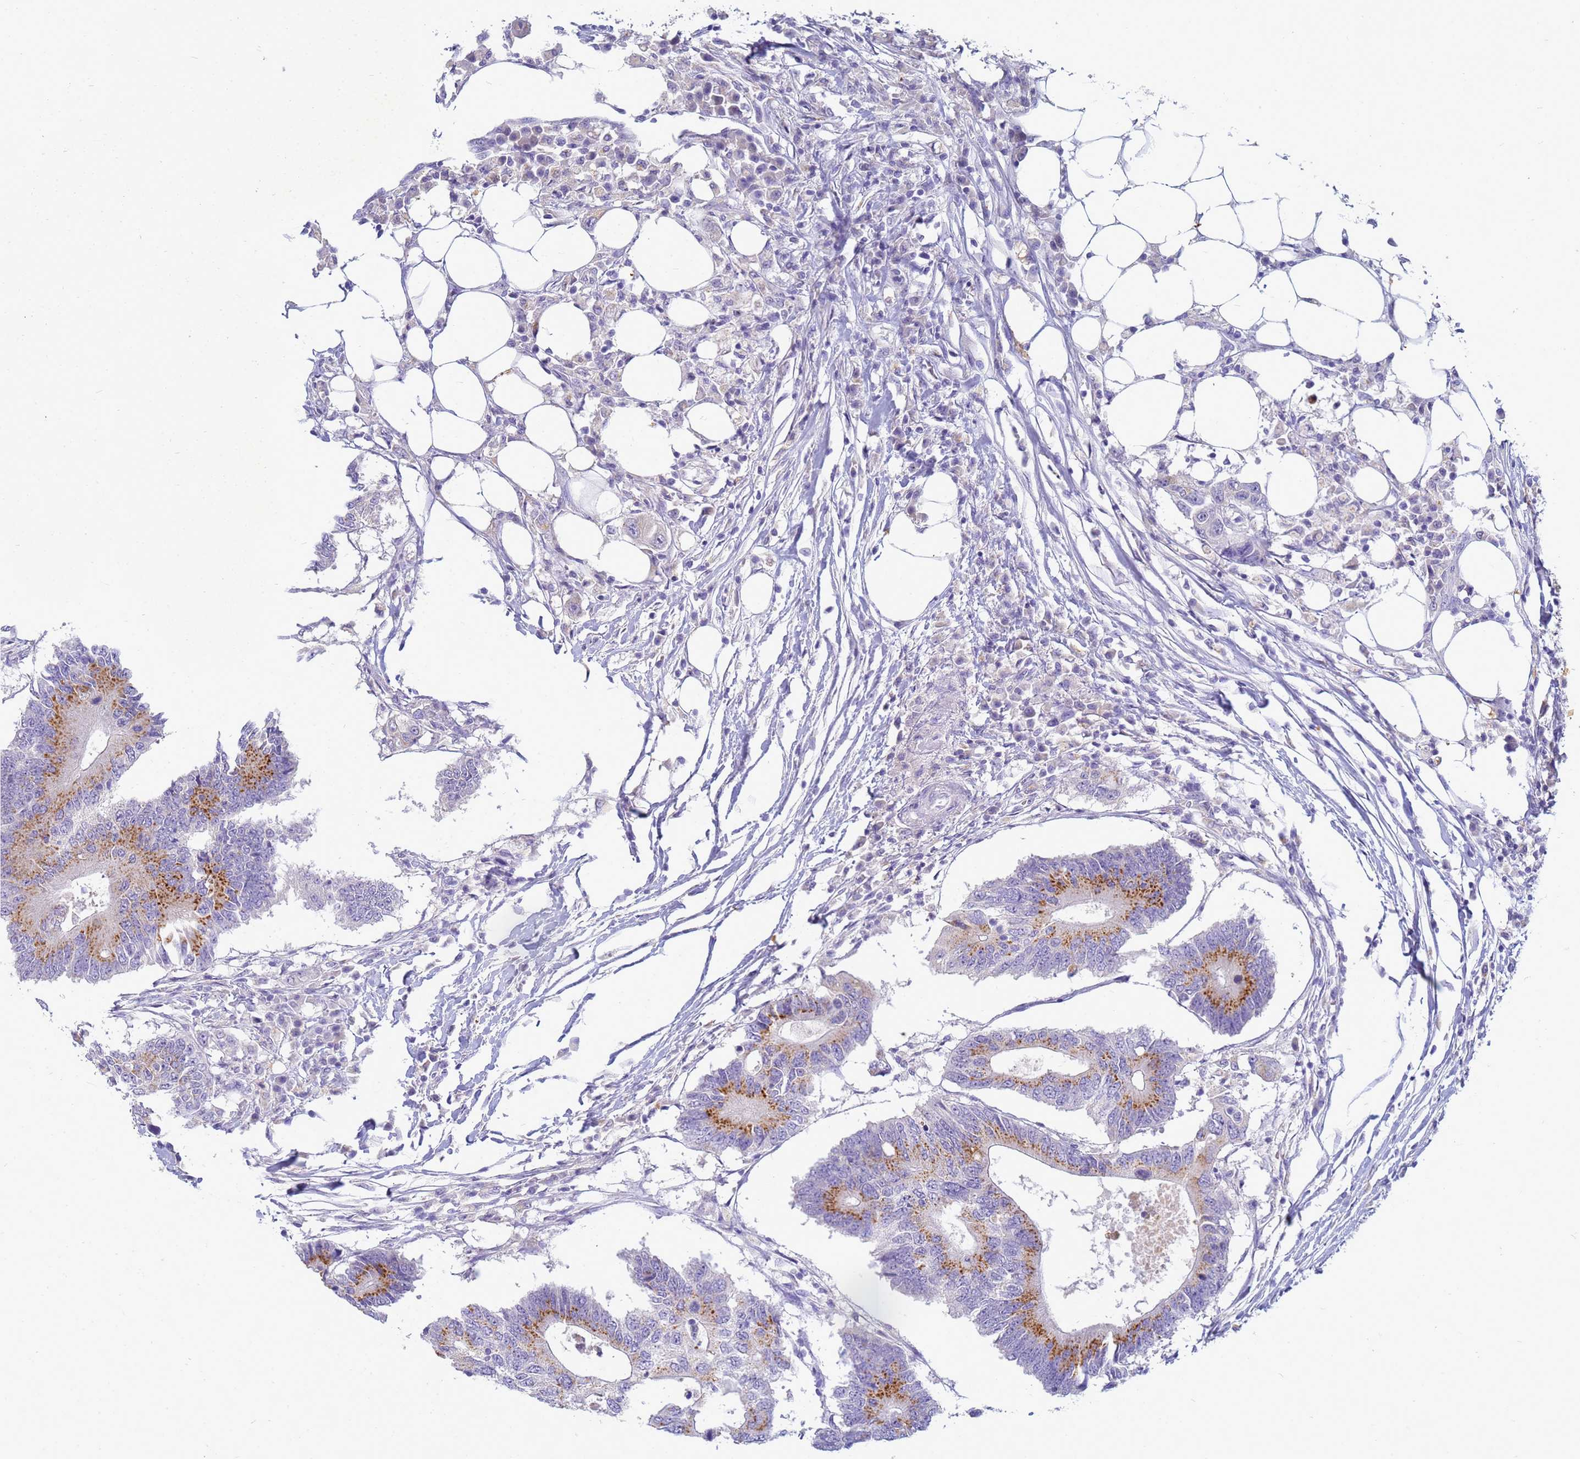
{"staining": {"intensity": "strong", "quantity": "25%-75%", "location": "cytoplasmic/membranous"}, "tissue": "colorectal cancer", "cell_type": "Tumor cells", "image_type": "cancer", "snomed": [{"axis": "morphology", "description": "Adenocarcinoma, NOS"}, {"axis": "topography", "description": "Colon"}], "caption": "Immunohistochemical staining of human colorectal cancer reveals strong cytoplasmic/membranous protein expression in approximately 25%-75% of tumor cells. (Stains: DAB (3,3'-diaminobenzidine) in brown, nuclei in blue, Microscopy: brightfield microscopy at high magnification).", "gene": "B3GNT8", "patient": {"sex": "male", "age": 71}}